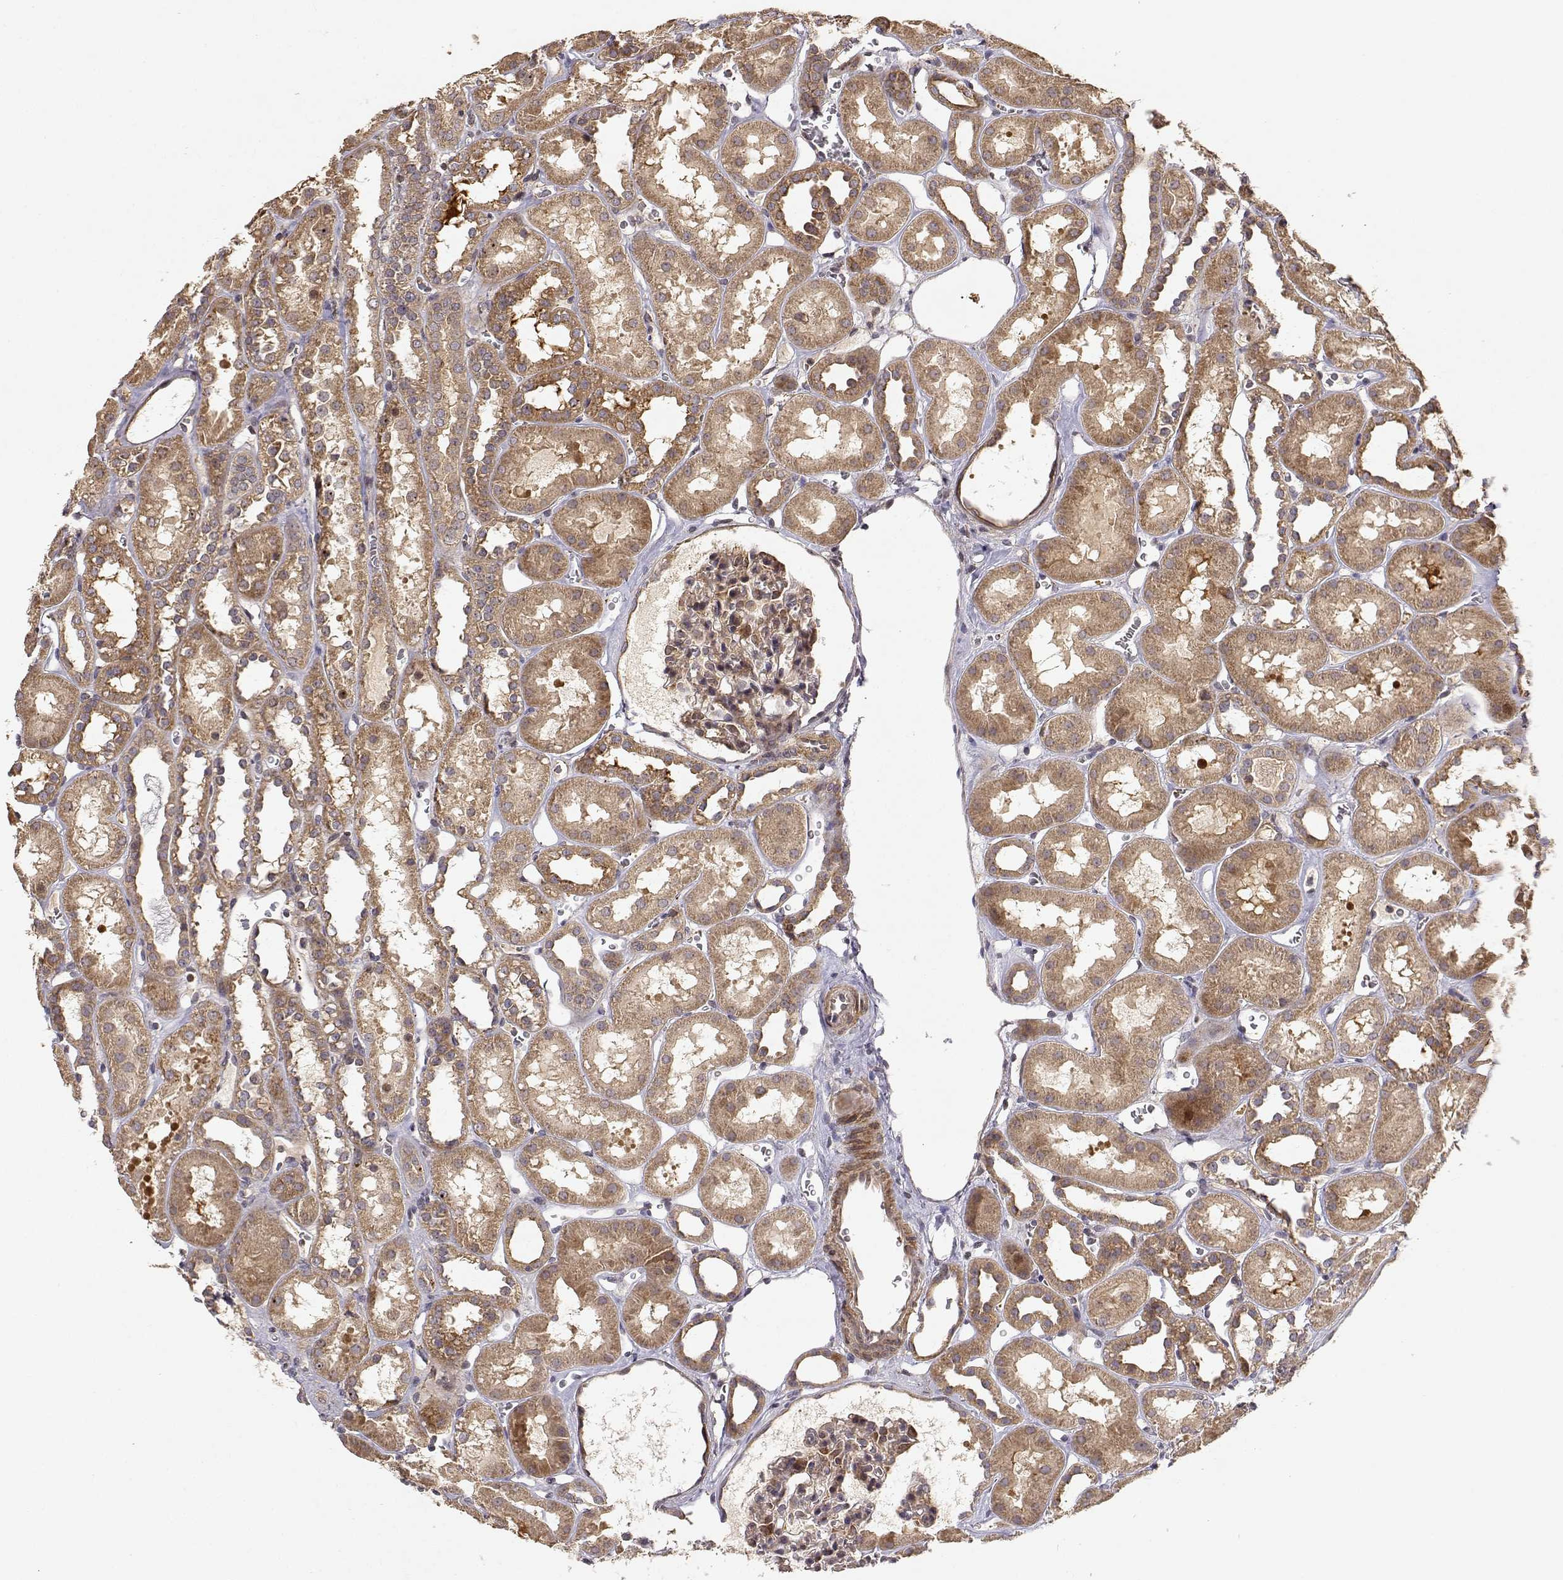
{"staining": {"intensity": "weak", "quantity": ">75%", "location": "cytoplasmic/membranous"}, "tissue": "kidney", "cell_type": "Cells in glomeruli", "image_type": "normal", "snomed": [{"axis": "morphology", "description": "Normal tissue, NOS"}, {"axis": "topography", "description": "Kidney"}], "caption": "Brown immunohistochemical staining in normal kidney shows weak cytoplasmic/membranous staining in approximately >75% of cells in glomeruli.", "gene": "PICK1", "patient": {"sex": "female", "age": 41}}